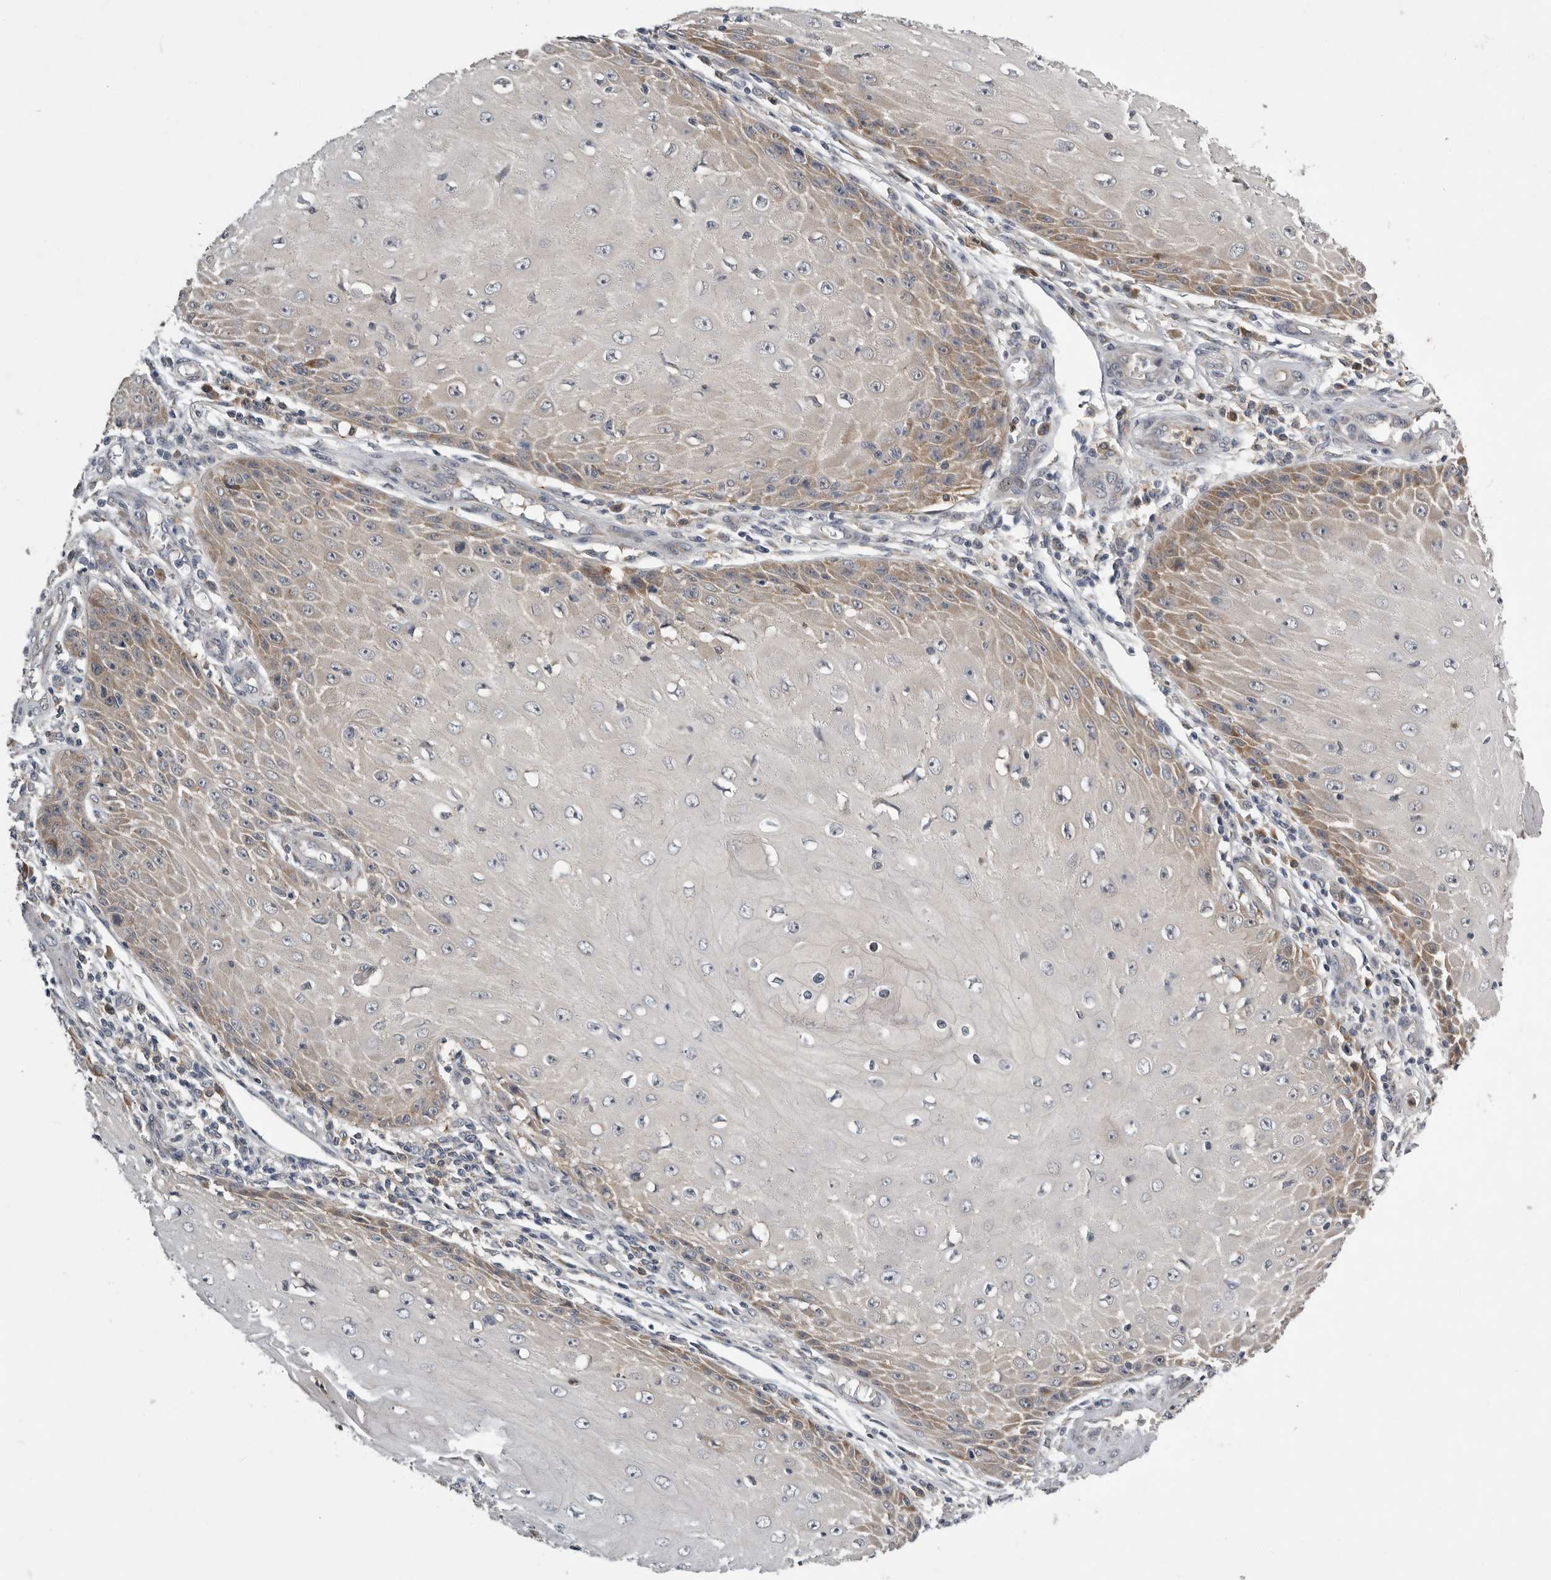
{"staining": {"intensity": "moderate", "quantity": "<25%", "location": "cytoplasmic/membranous"}, "tissue": "skin cancer", "cell_type": "Tumor cells", "image_type": "cancer", "snomed": [{"axis": "morphology", "description": "Squamous cell carcinoma, NOS"}, {"axis": "topography", "description": "Skin"}], "caption": "Moderate cytoplasmic/membranous expression for a protein is identified in about <25% of tumor cells of squamous cell carcinoma (skin) using IHC.", "gene": "RALGPS2", "patient": {"sex": "female", "age": 73}}